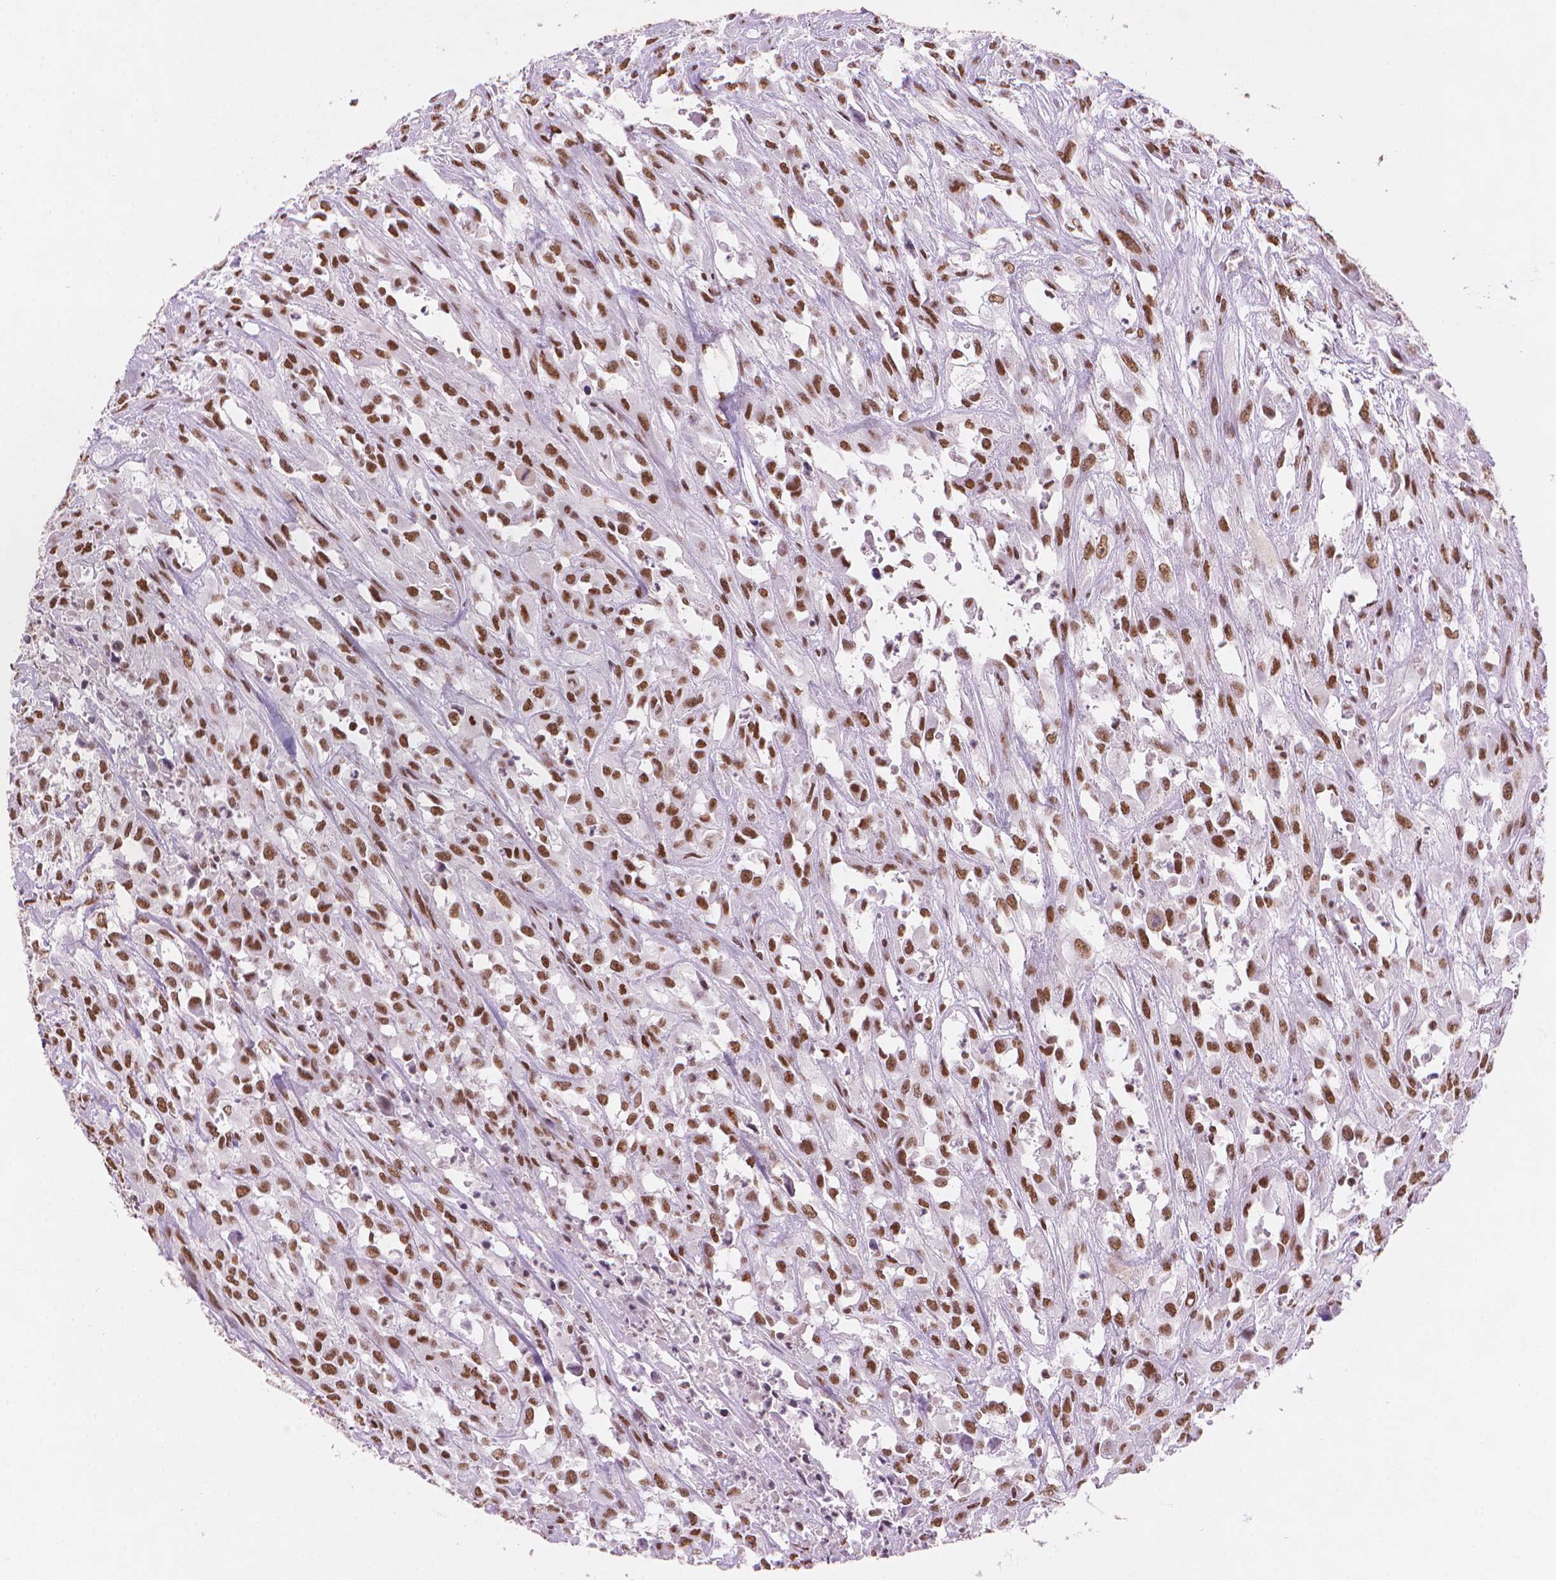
{"staining": {"intensity": "moderate", "quantity": ">75%", "location": "nuclear"}, "tissue": "urothelial cancer", "cell_type": "Tumor cells", "image_type": "cancer", "snomed": [{"axis": "morphology", "description": "Urothelial carcinoma, High grade"}, {"axis": "topography", "description": "Urinary bladder"}], "caption": "The immunohistochemical stain shows moderate nuclear positivity in tumor cells of urothelial cancer tissue.", "gene": "RPA4", "patient": {"sex": "male", "age": 67}}